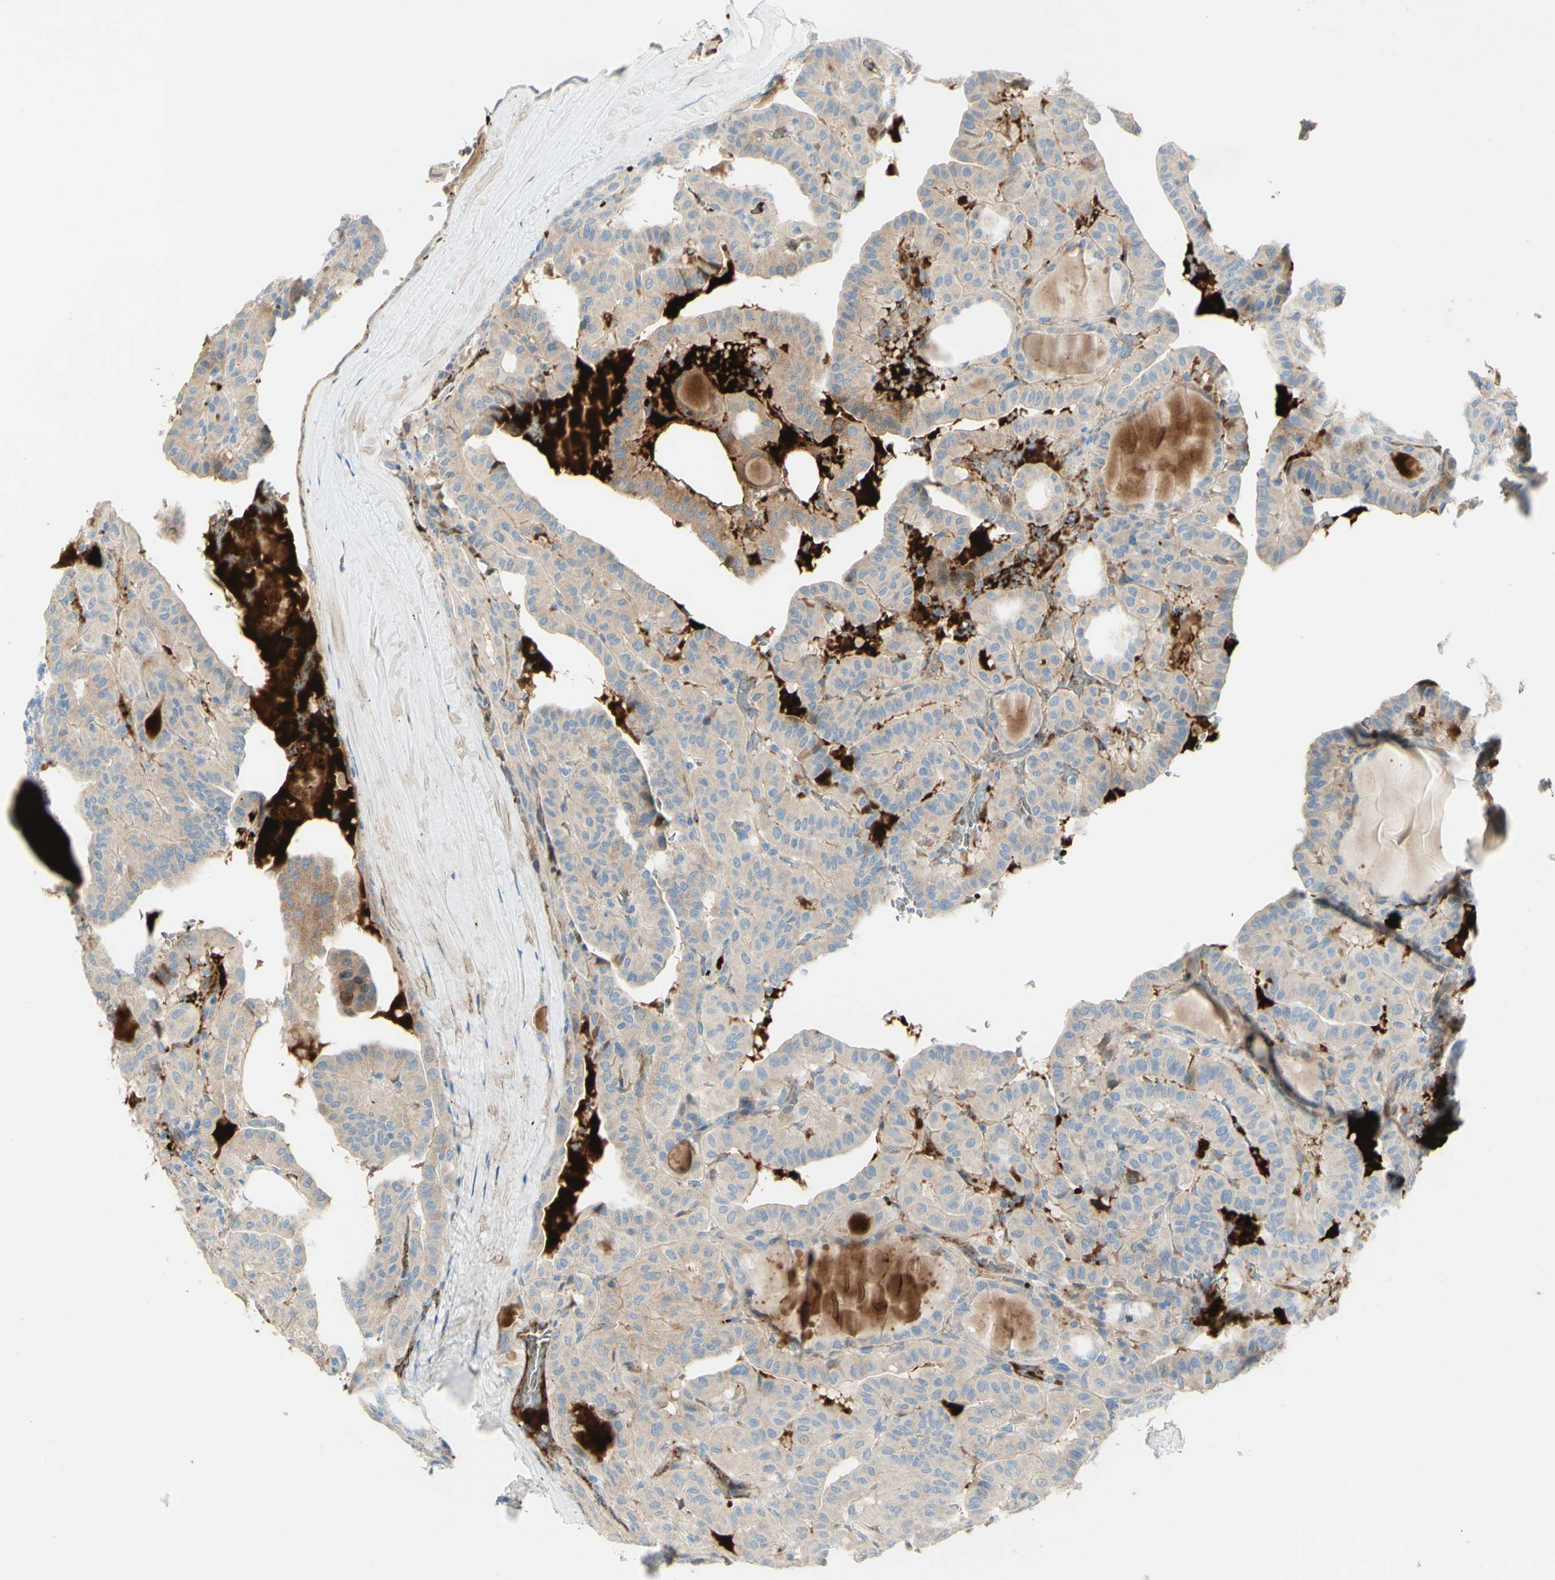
{"staining": {"intensity": "weak", "quantity": "25%-75%", "location": "cytoplasmic/membranous"}, "tissue": "head and neck cancer", "cell_type": "Tumor cells", "image_type": "cancer", "snomed": [{"axis": "morphology", "description": "Squamous cell carcinoma, NOS"}, {"axis": "topography", "description": "Oral tissue"}, {"axis": "topography", "description": "Head-Neck"}], "caption": "The image displays immunohistochemical staining of head and neck cancer (squamous cell carcinoma). There is weak cytoplasmic/membranous positivity is seen in about 25%-75% of tumor cells. (DAB IHC with brightfield microscopy, high magnification).", "gene": "GAN", "patient": {"sex": "female", "age": 50}}